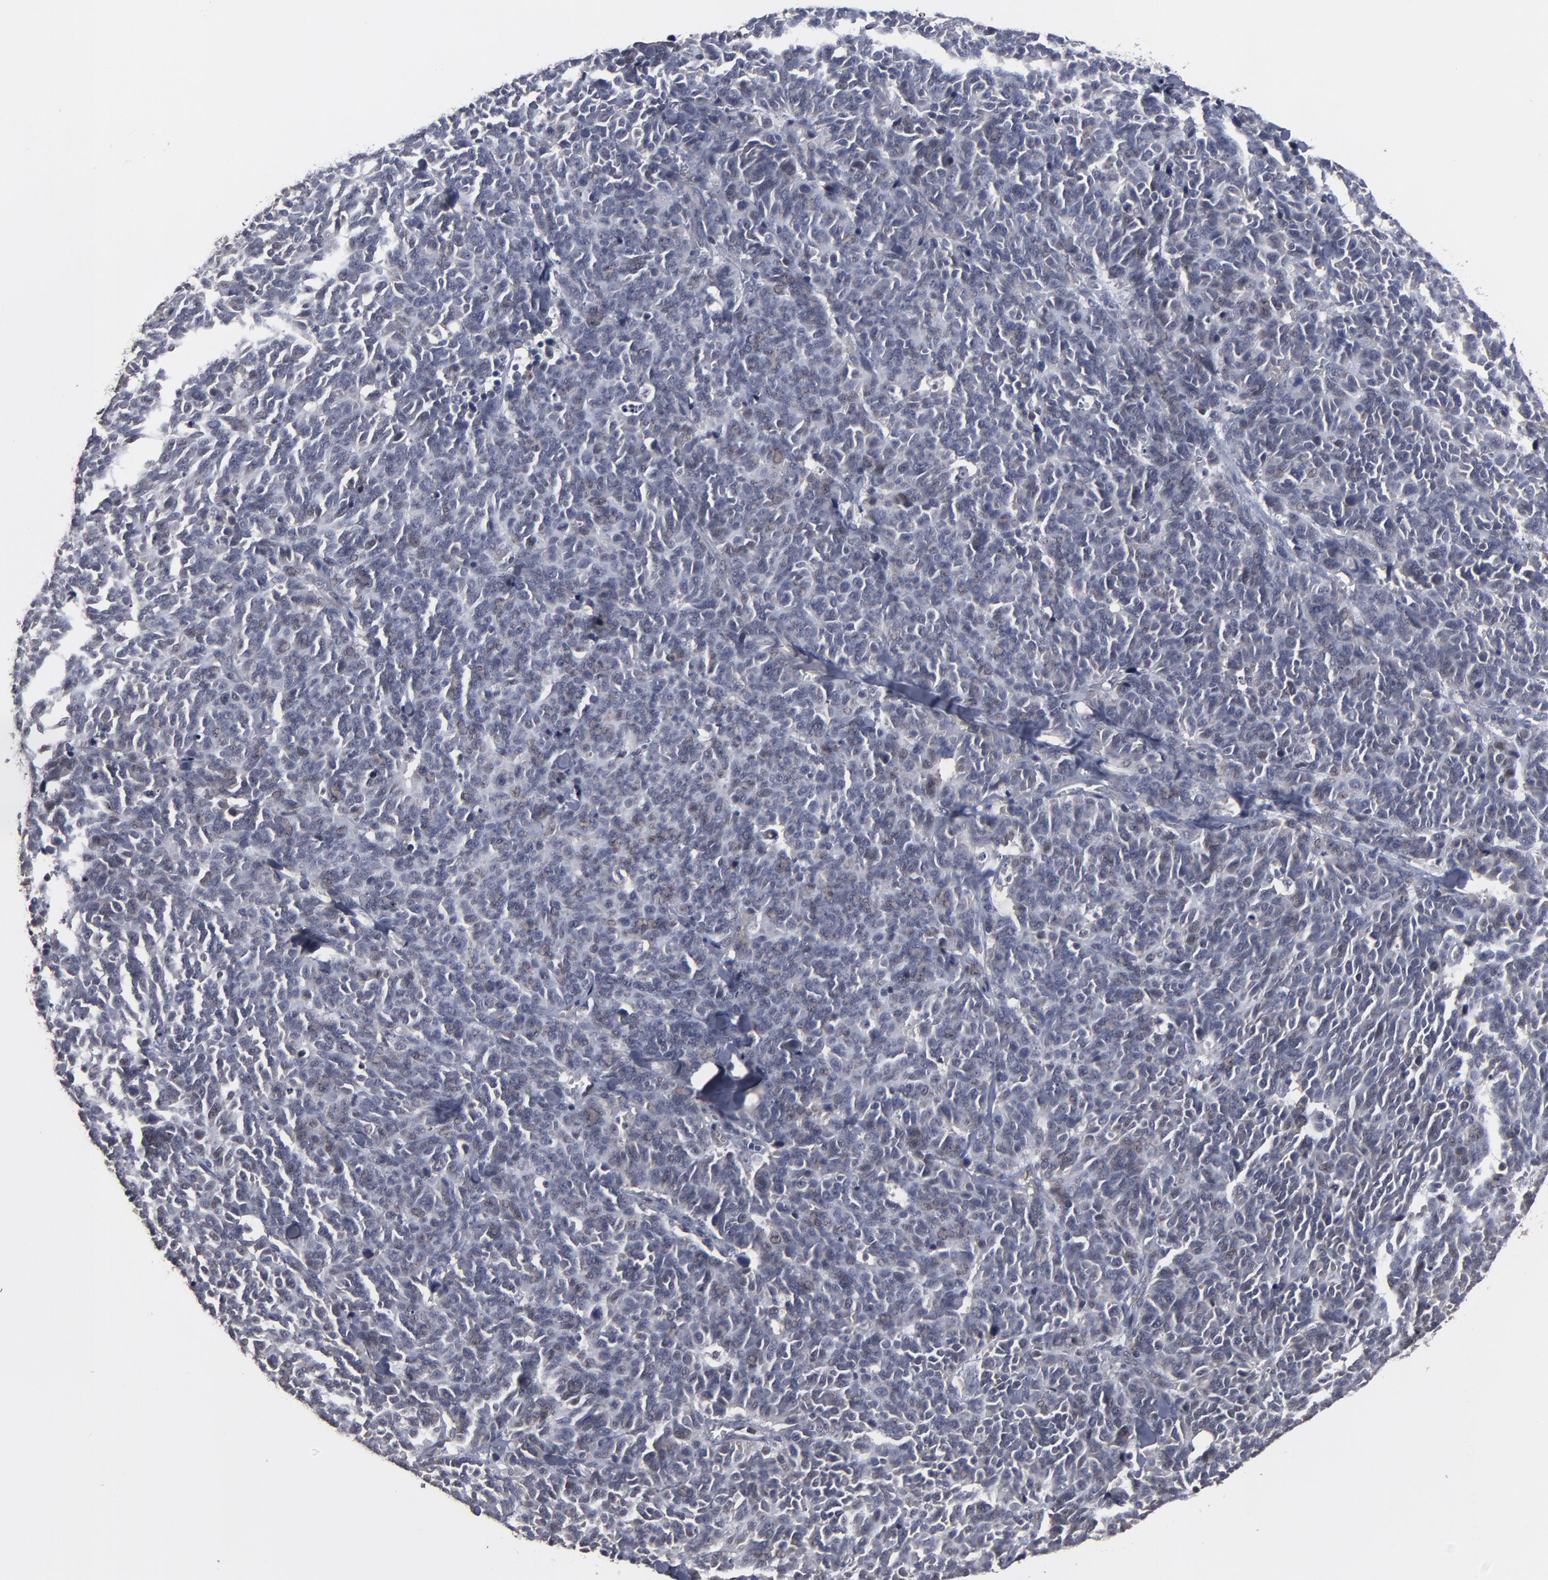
{"staining": {"intensity": "weak", "quantity": "<25%", "location": "cytoplasmic/membranous,nuclear"}, "tissue": "lung cancer", "cell_type": "Tumor cells", "image_type": "cancer", "snomed": [{"axis": "morphology", "description": "Neoplasm, malignant, NOS"}, {"axis": "topography", "description": "Lung"}], "caption": "The IHC image has no significant positivity in tumor cells of lung cancer (malignant neoplasm) tissue.", "gene": "SLC22A17", "patient": {"sex": "female", "age": 58}}